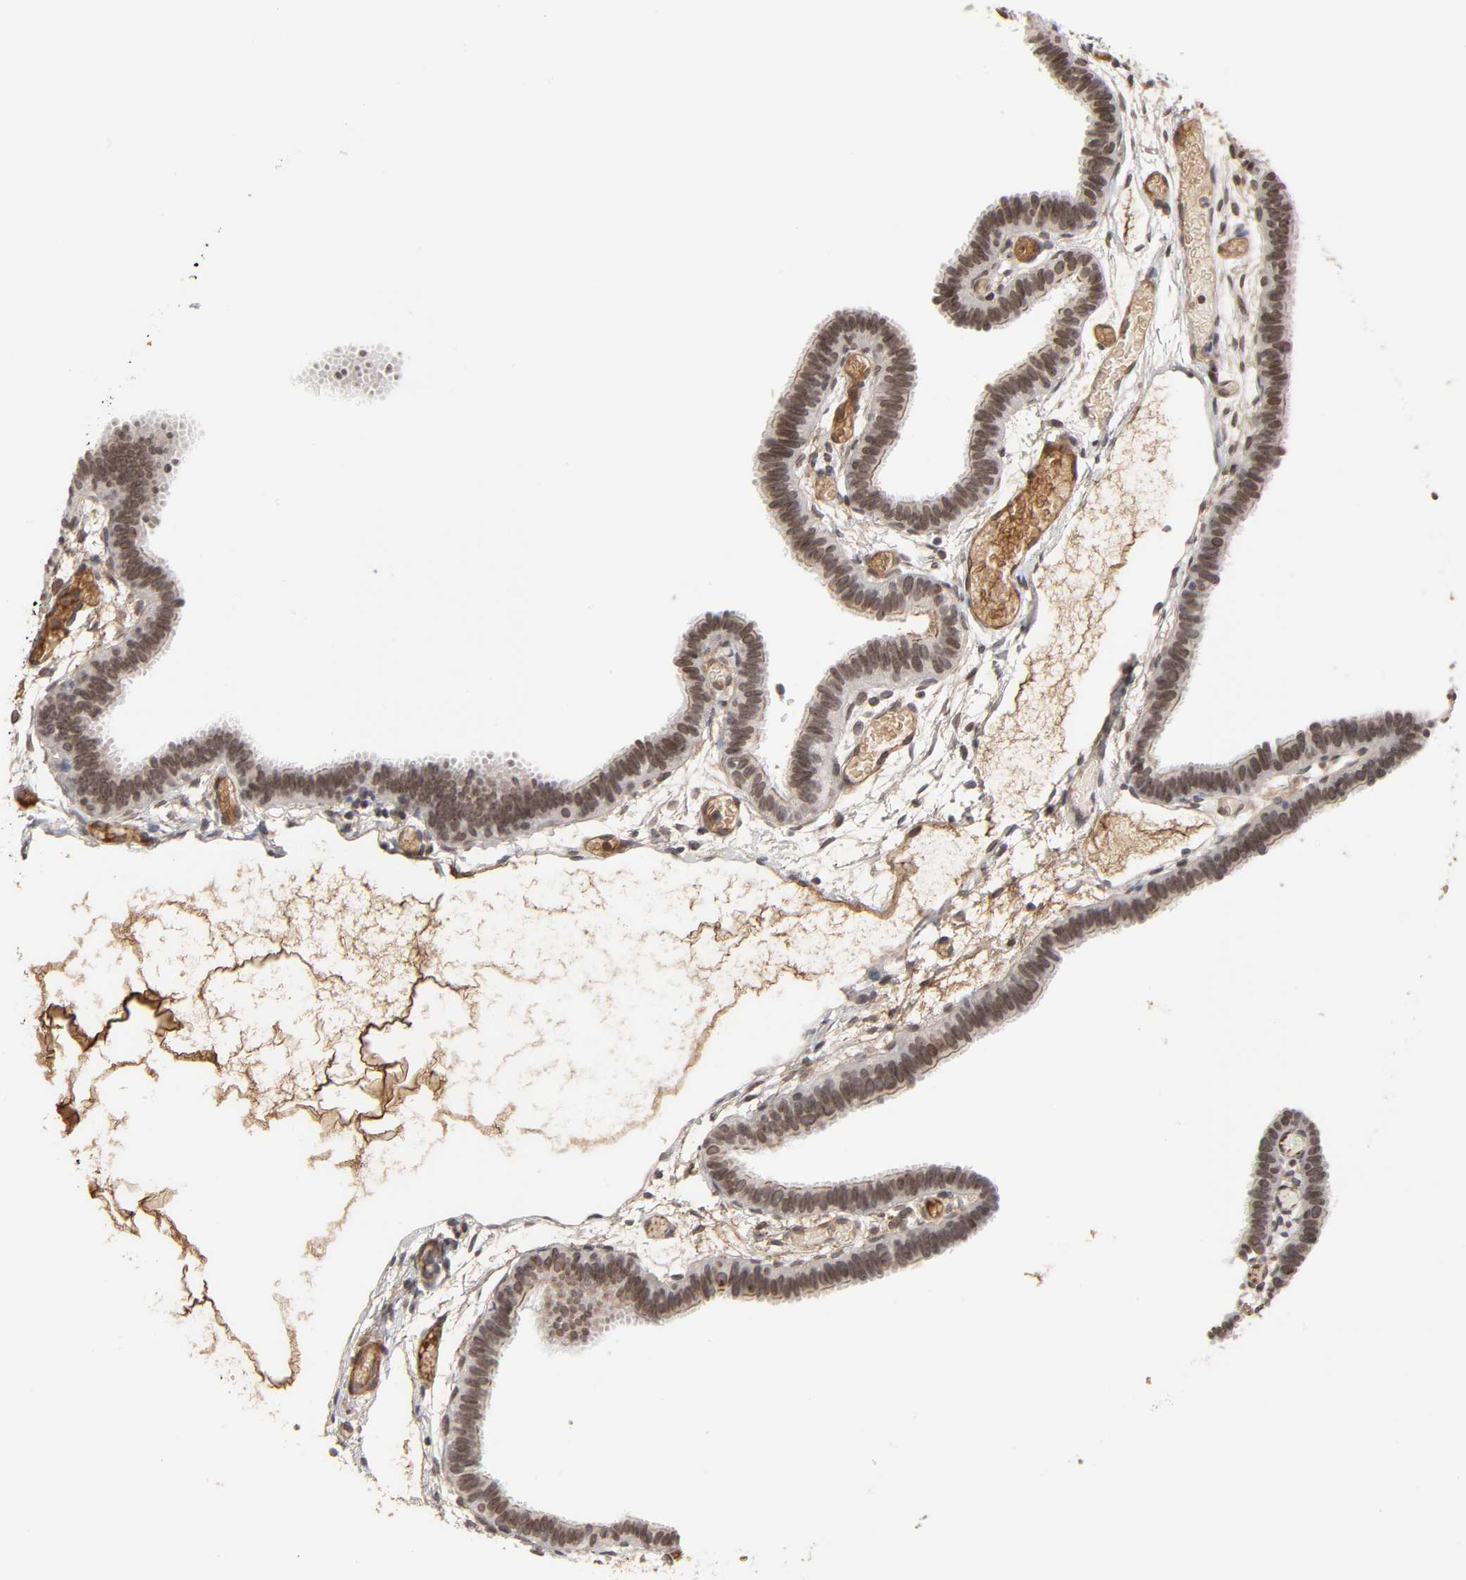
{"staining": {"intensity": "moderate", "quantity": ">75%", "location": "cytoplasmic/membranous,nuclear"}, "tissue": "fallopian tube", "cell_type": "Glandular cells", "image_type": "normal", "snomed": [{"axis": "morphology", "description": "Normal tissue, NOS"}, {"axis": "topography", "description": "Fallopian tube"}], "caption": "The immunohistochemical stain highlights moderate cytoplasmic/membranous,nuclear staining in glandular cells of normal fallopian tube. The staining was performed using DAB (3,3'-diaminobenzidine), with brown indicating positive protein expression. Nuclei are stained blue with hematoxylin.", "gene": "CPN2", "patient": {"sex": "female", "age": 29}}